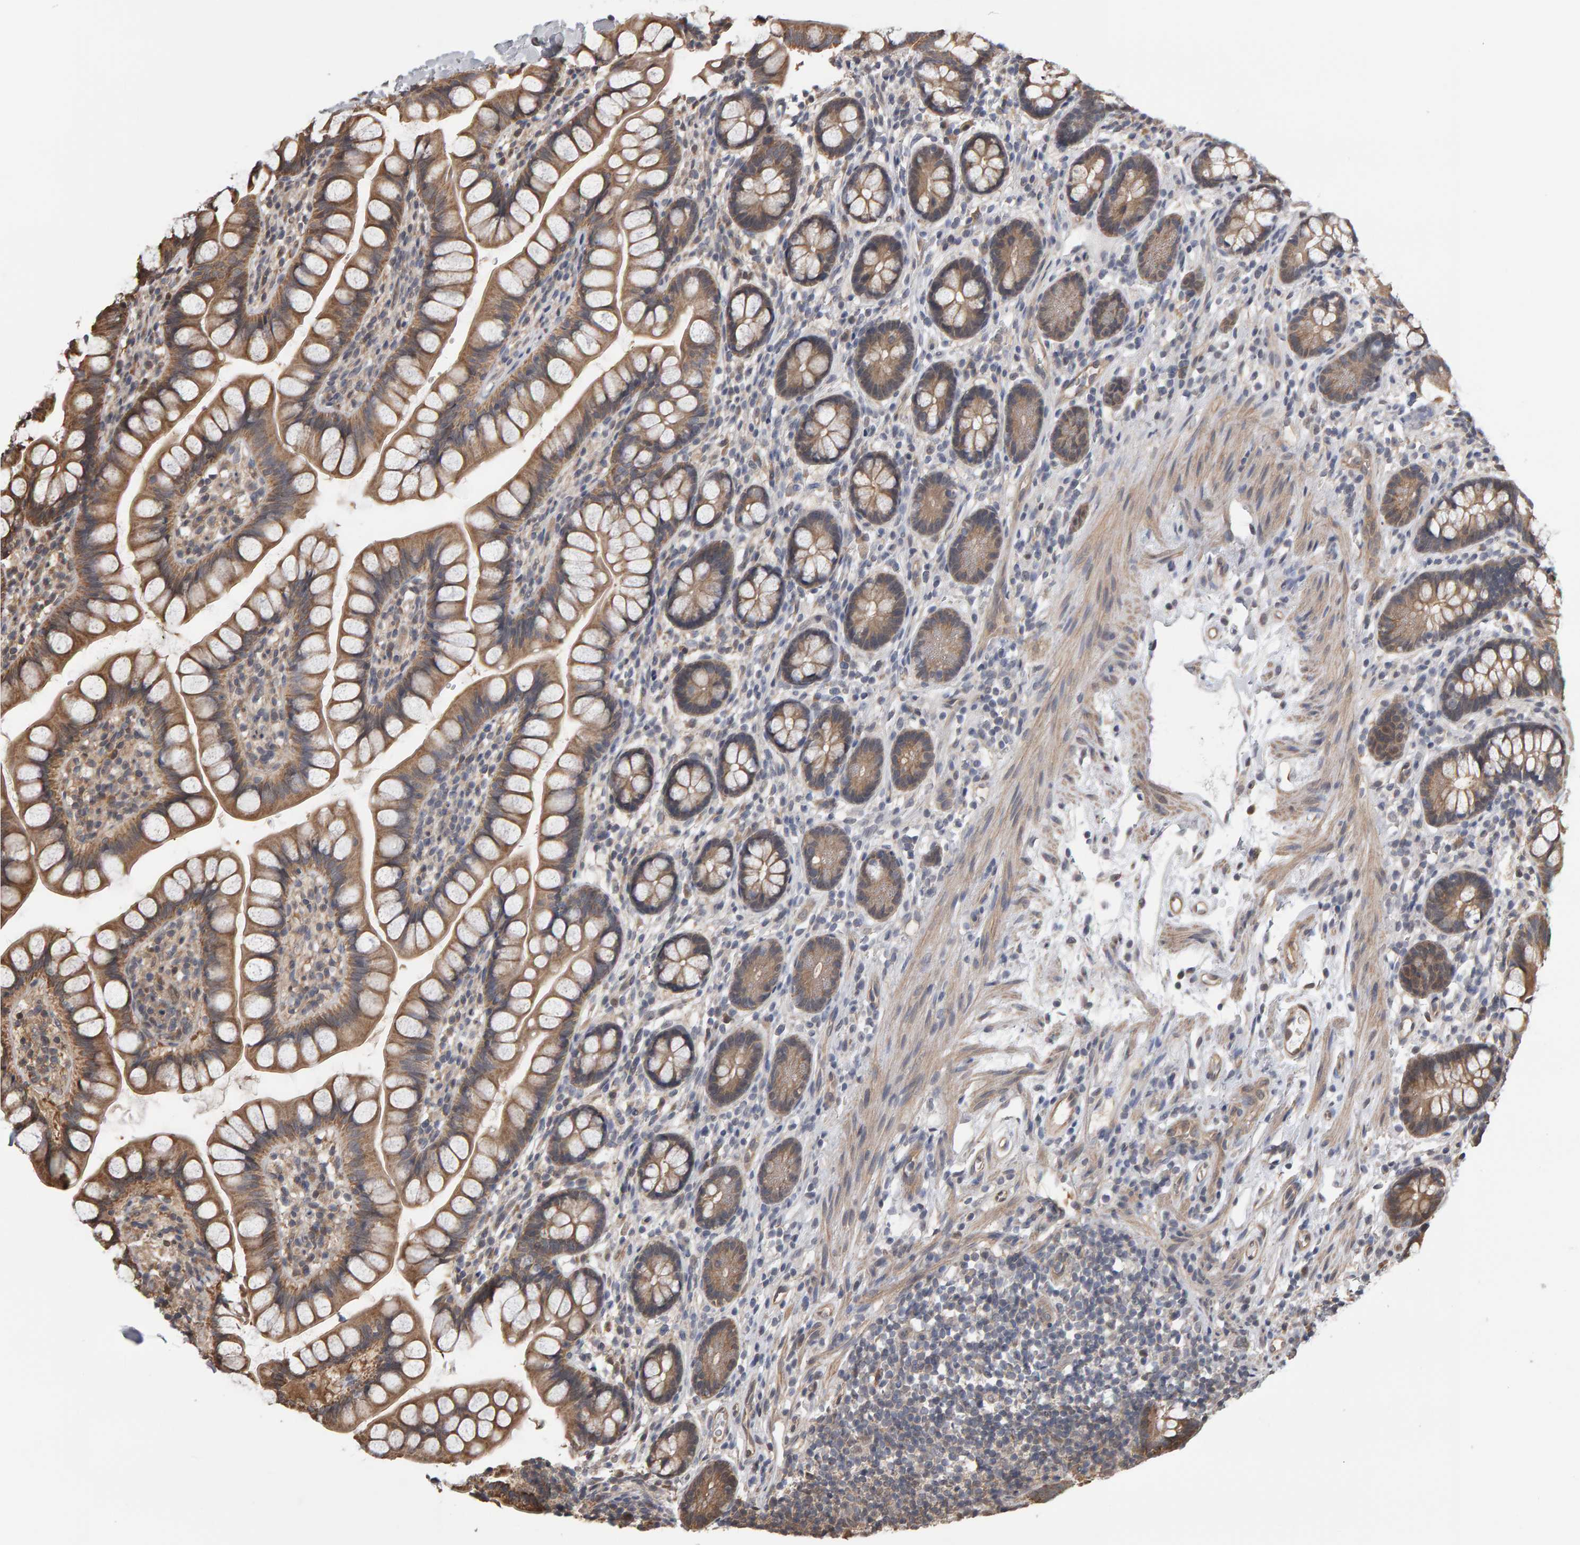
{"staining": {"intensity": "moderate", "quantity": ">75%", "location": "cytoplasmic/membranous"}, "tissue": "small intestine", "cell_type": "Glandular cells", "image_type": "normal", "snomed": [{"axis": "morphology", "description": "Normal tissue, NOS"}, {"axis": "topography", "description": "Small intestine"}], "caption": "Glandular cells exhibit medium levels of moderate cytoplasmic/membranous positivity in approximately >75% of cells in unremarkable small intestine.", "gene": "COASY", "patient": {"sex": "female", "age": 84}}